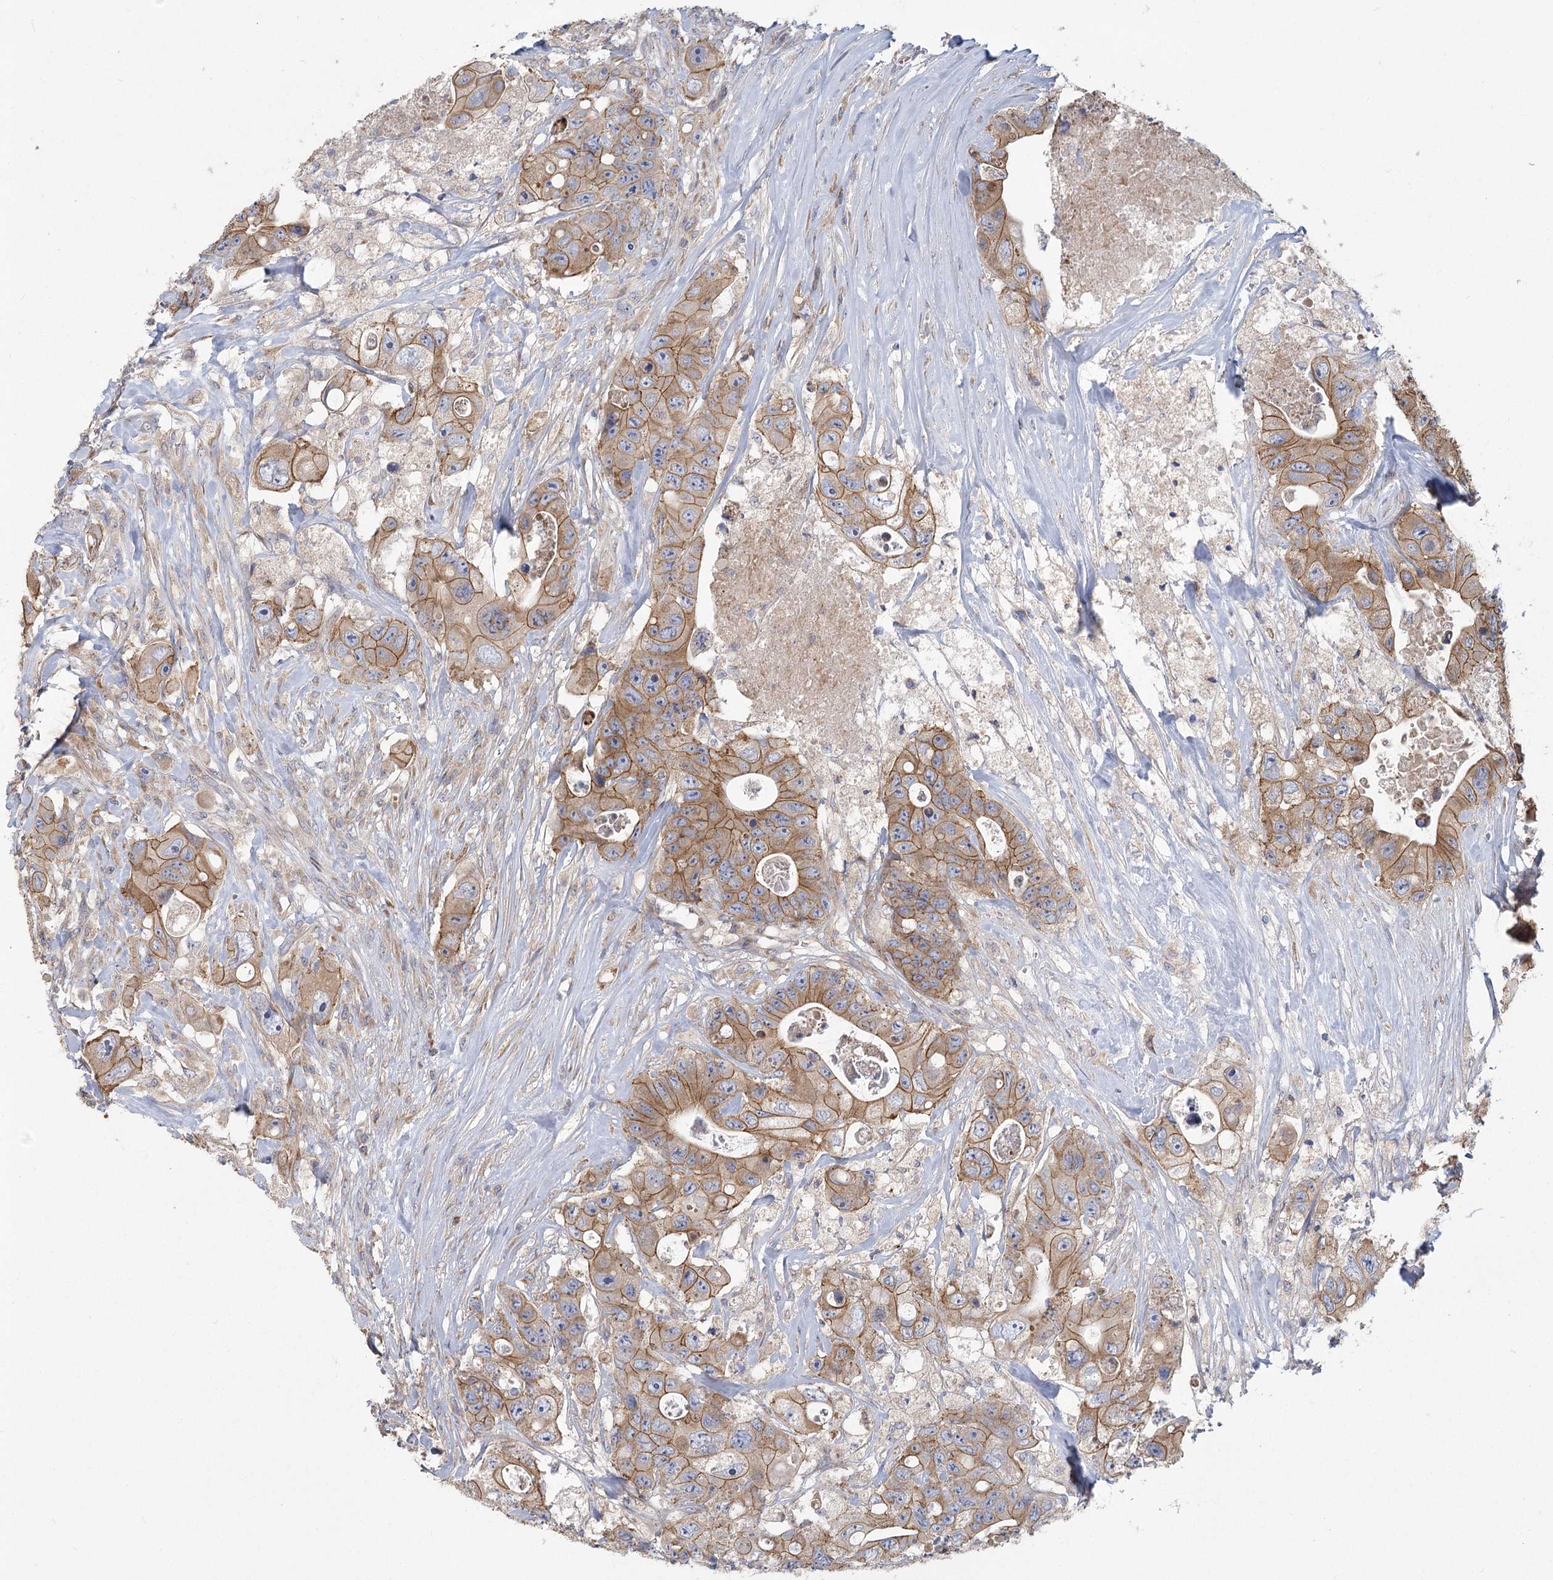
{"staining": {"intensity": "moderate", "quantity": ">75%", "location": "cytoplasmic/membranous"}, "tissue": "colorectal cancer", "cell_type": "Tumor cells", "image_type": "cancer", "snomed": [{"axis": "morphology", "description": "Adenocarcinoma, NOS"}, {"axis": "topography", "description": "Colon"}], "caption": "Adenocarcinoma (colorectal) stained with immunohistochemistry (IHC) shows moderate cytoplasmic/membranous staining in approximately >75% of tumor cells.", "gene": "CNTLN", "patient": {"sex": "female", "age": 46}}